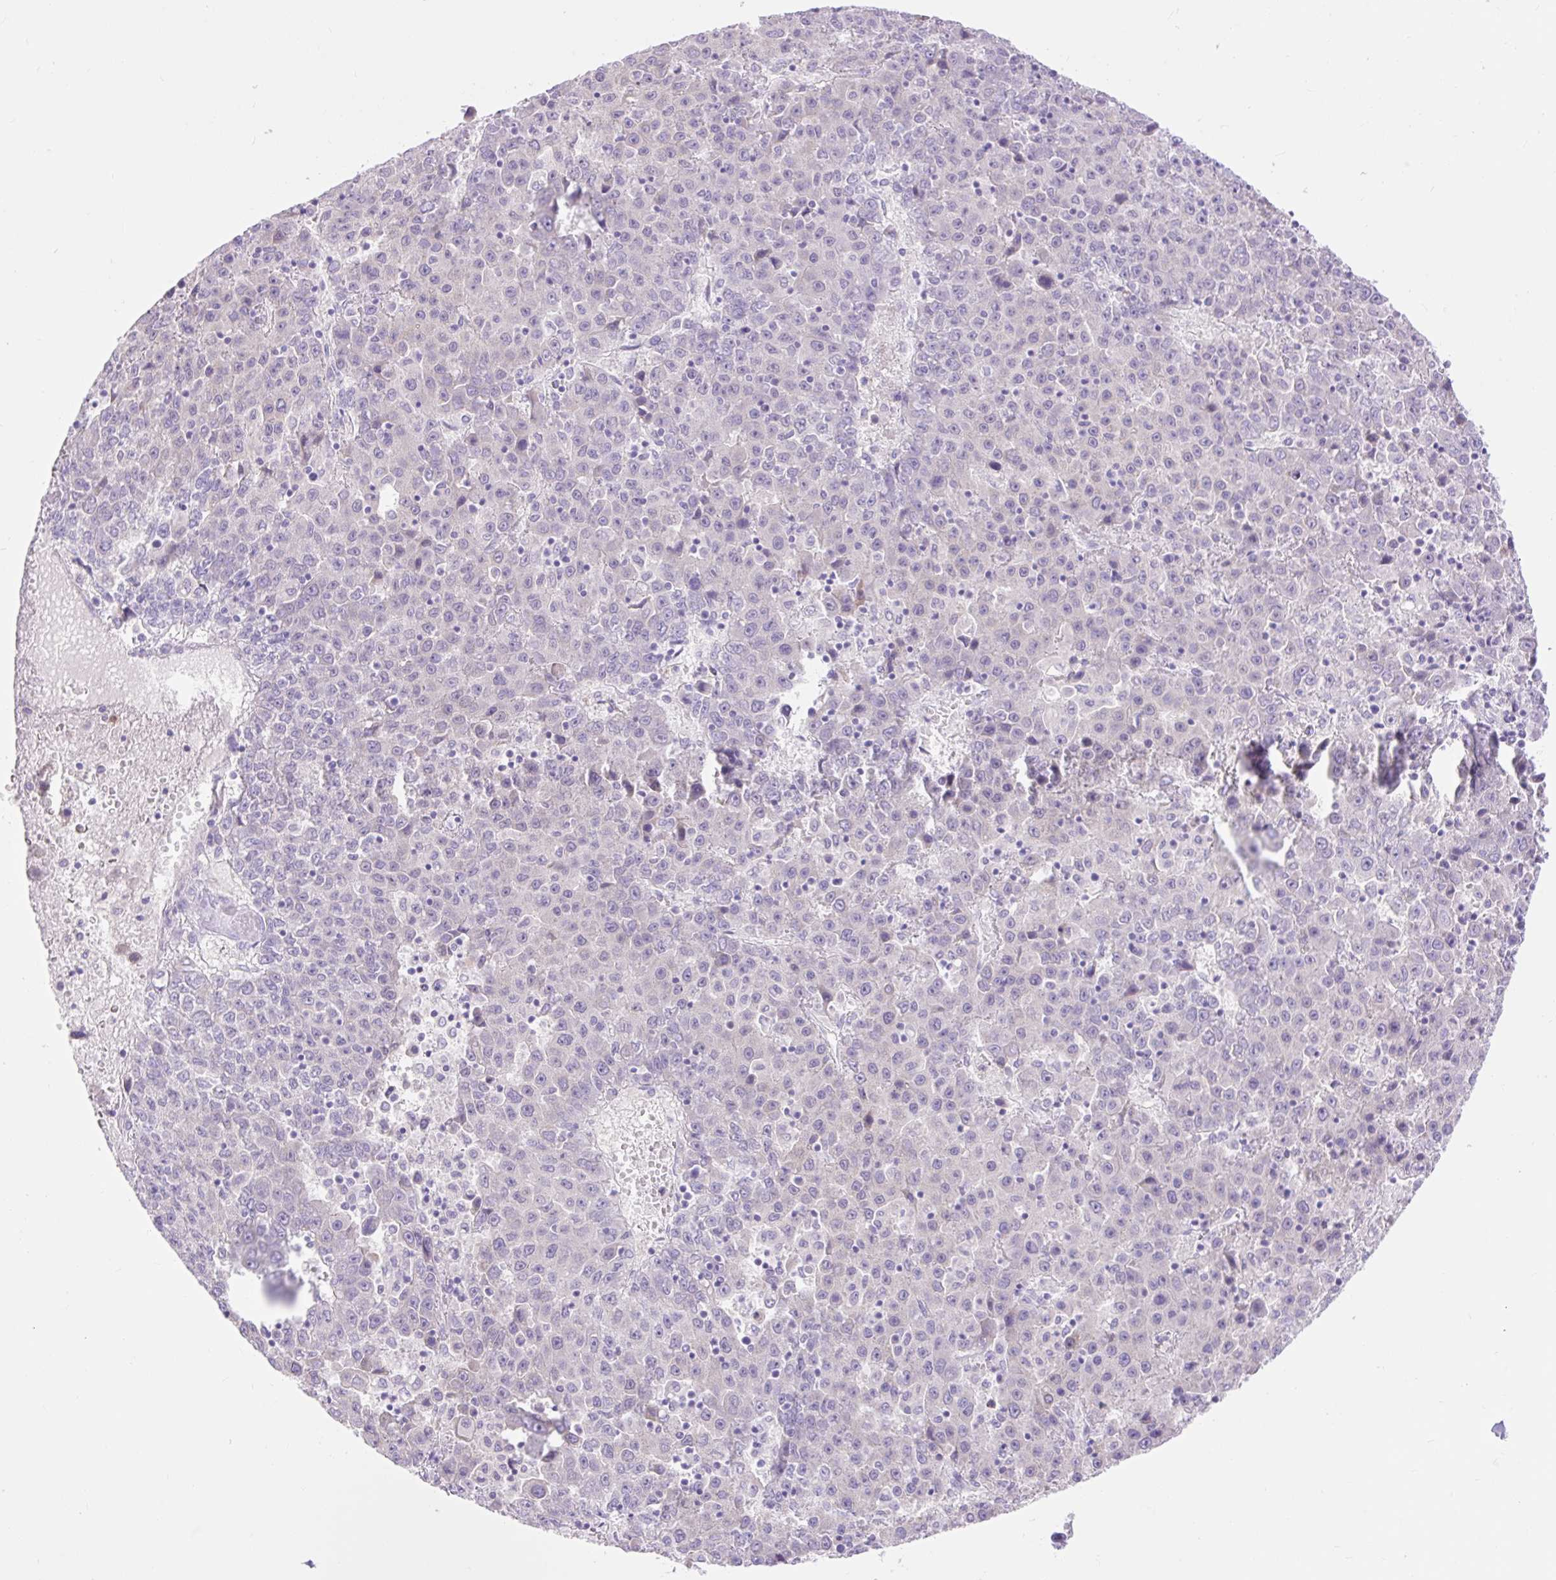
{"staining": {"intensity": "weak", "quantity": "<25%", "location": "cytoplasmic/membranous"}, "tissue": "liver cancer", "cell_type": "Tumor cells", "image_type": "cancer", "snomed": [{"axis": "morphology", "description": "Carcinoma, Hepatocellular, NOS"}, {"axis": "topography", "description": "Liver"}], "caption": "An IHC micrograph of liver cancer is shown. There is no staining in tumor cells of liver cancer.", "gene": "SLC25A40", "patient": {"sex": "female", "age": 53}}